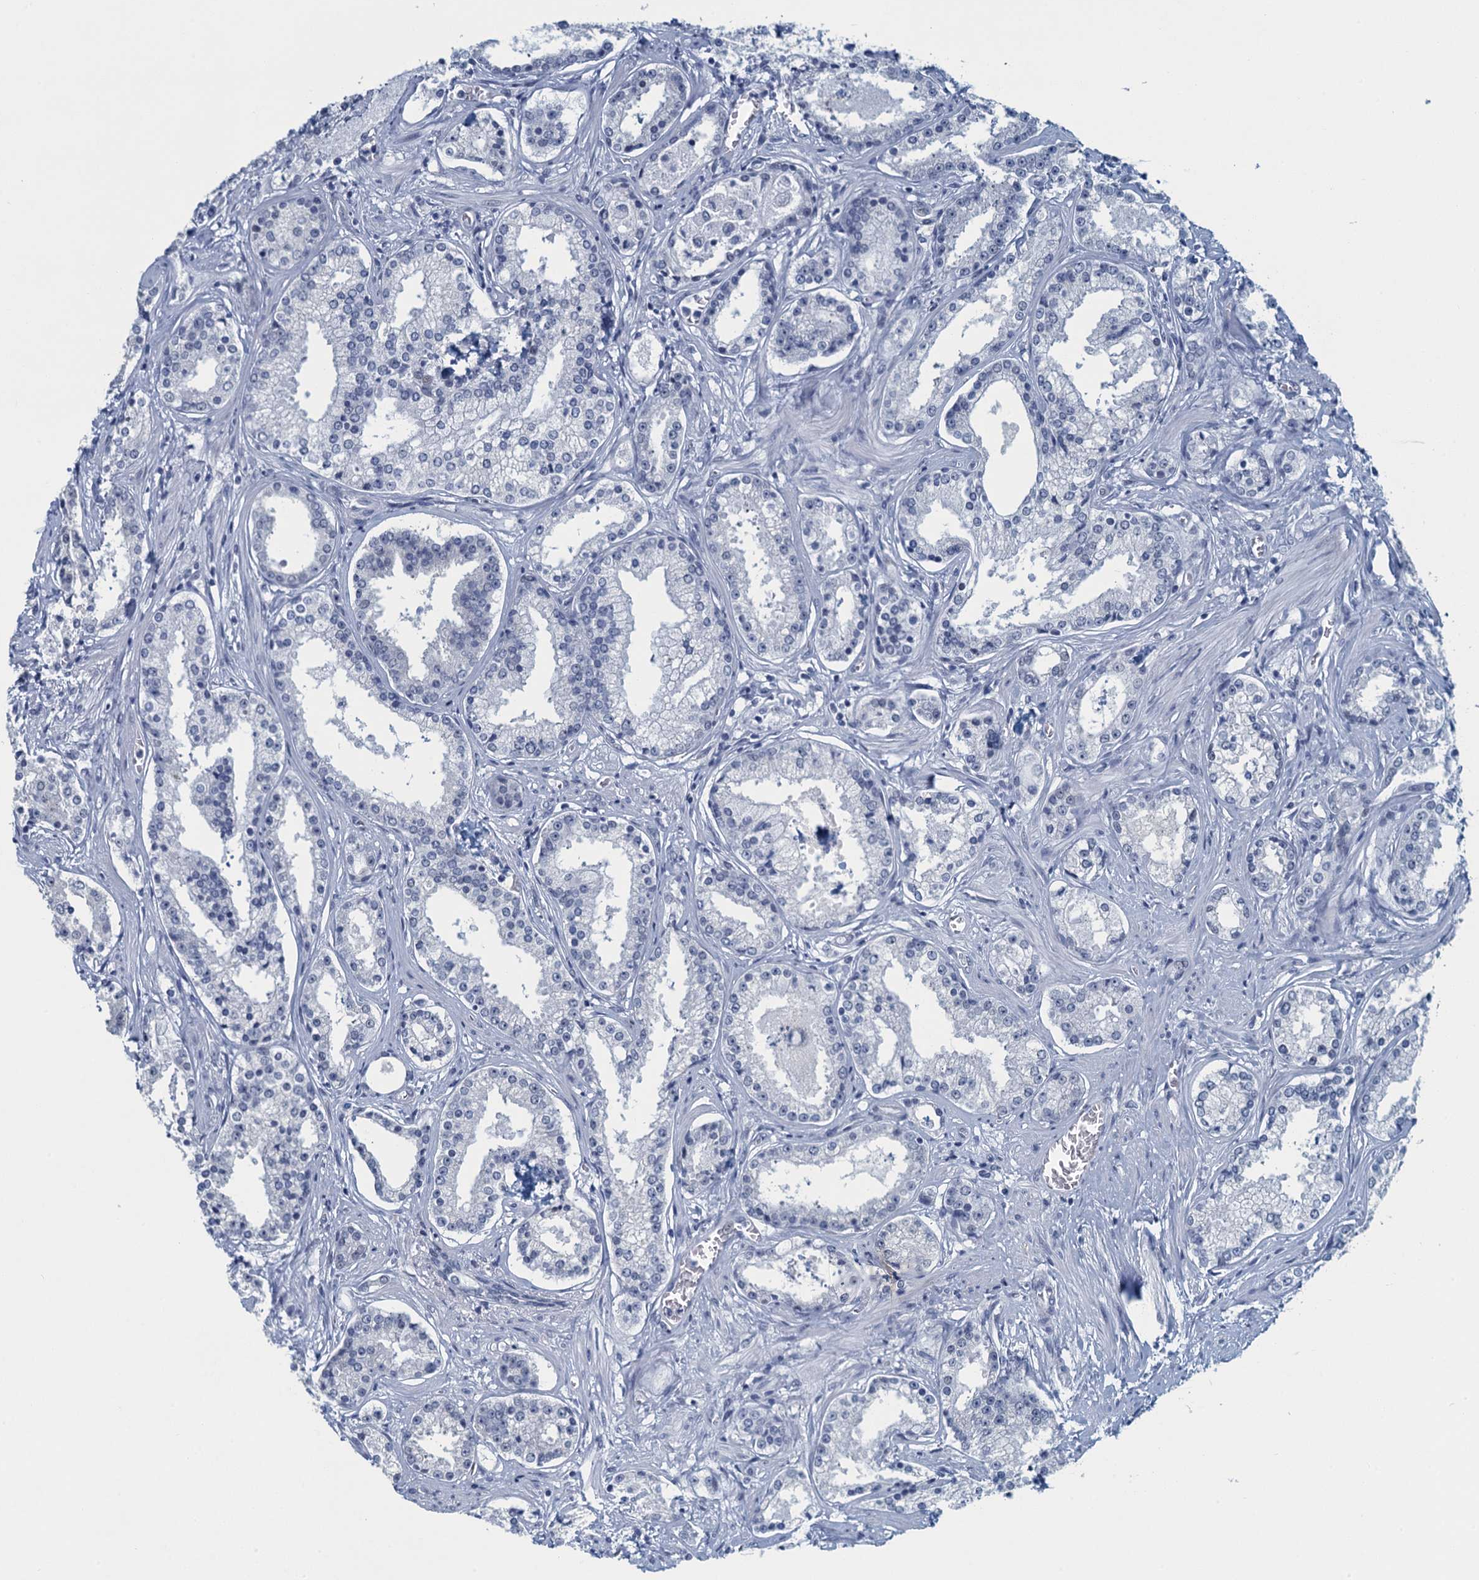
{"staining": {"intensity": "negative", "quantity": "none", "location": "none"}, "tissue": "prostate cancer", "cell_type": "Tumor cells", "image_type": "cancer", "snomed": [{"axis": "morphology", "description": "Adenocarcinoma, High grade"}, {"axis": "topography", "description": "Prostate"}], "caption": "IHC histopathology image of neoplastic tissue: prostate cancer stained with DAB (3,3'-diaminobenzidine) reveals no significant protein positivity in tumor cells.", "gene": "TTLL9", "patient": {"sex": "male", "age": 58}}